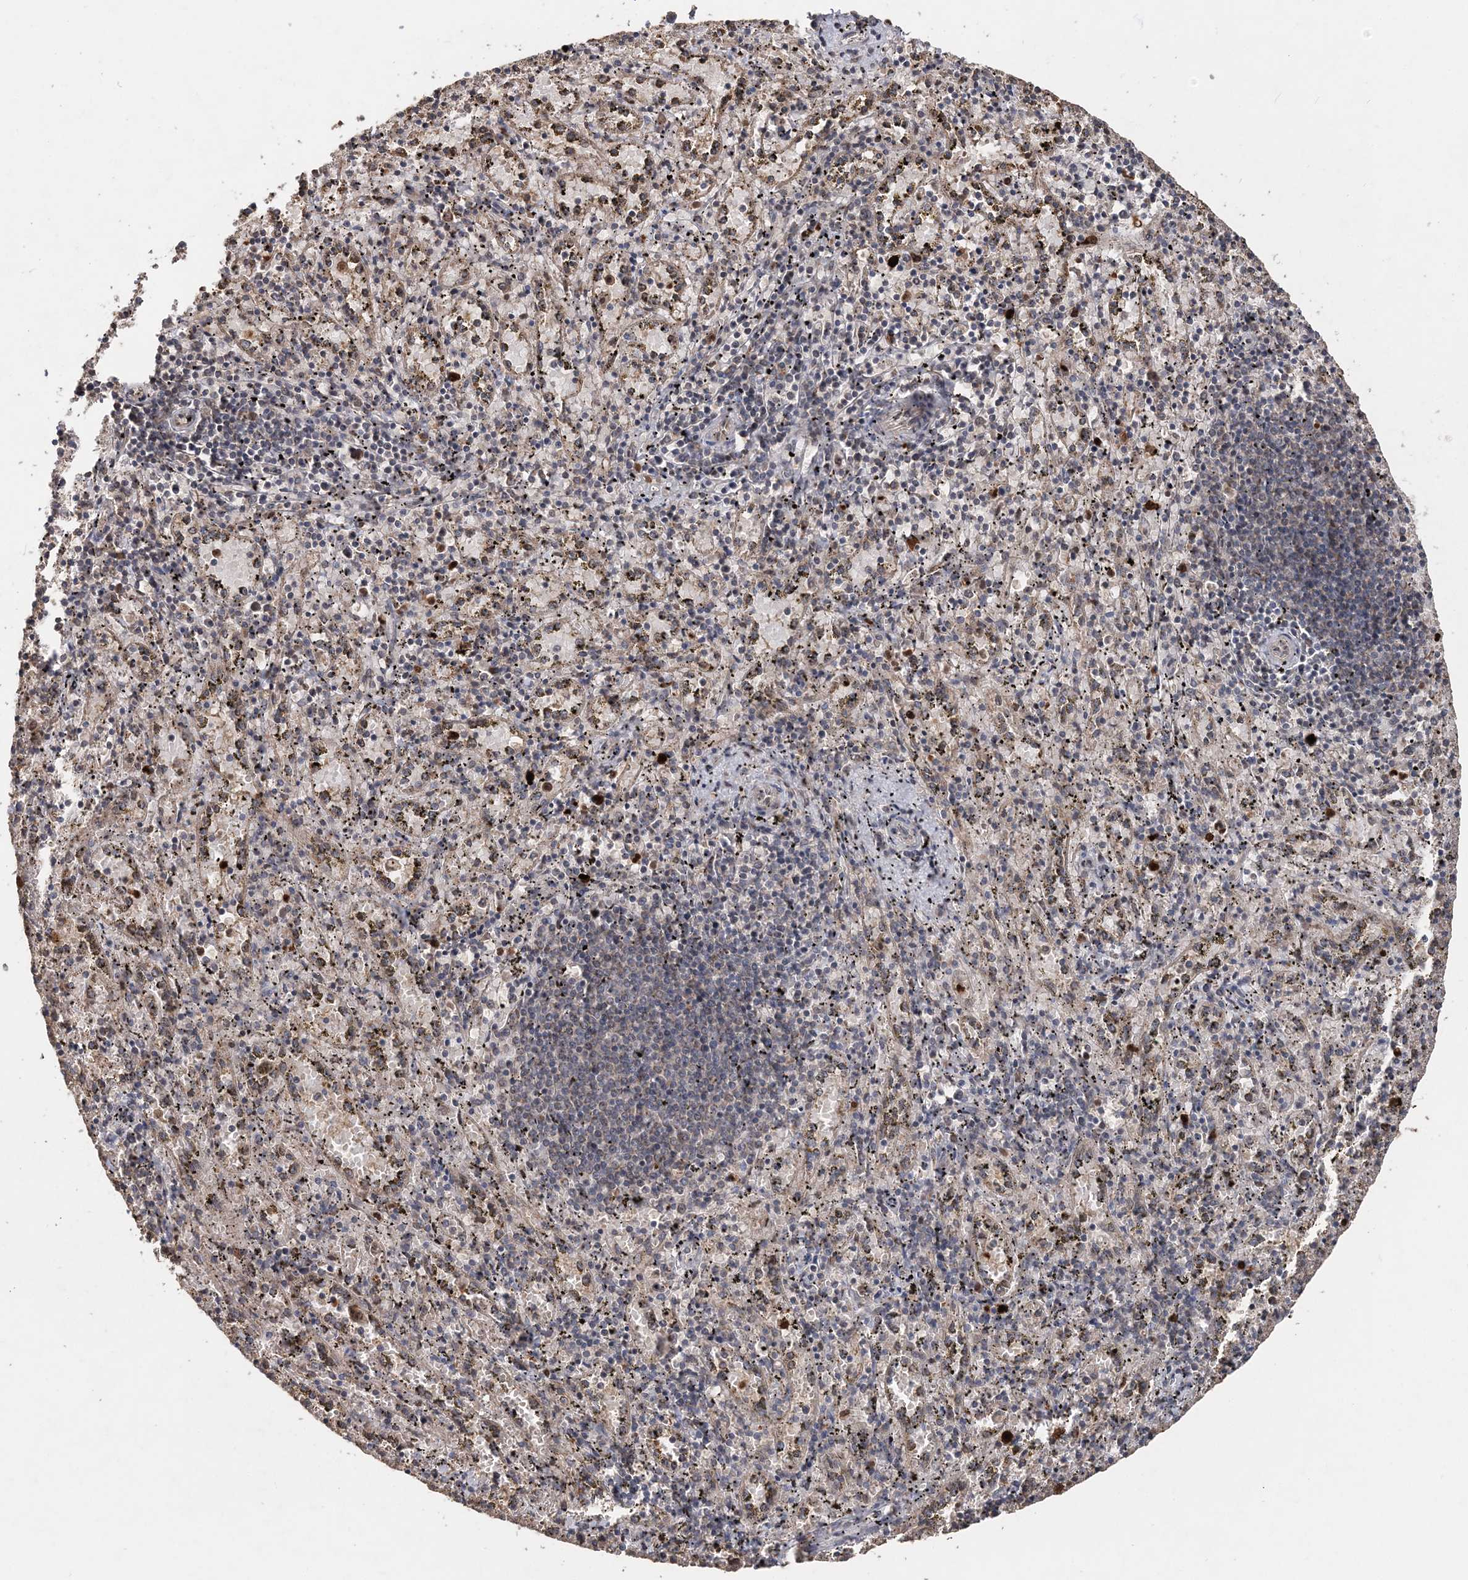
{"staining": {"intensity": "weak", "quantity": "<25%", "location": "cytoplasmic/membranous"}, "tissue": "spleen", "cell_type": "Cells in red pulp", "image_type": "normal", "snomed": [{"axis": "morphology", "description": "Normal tissue, NOS"}, {"axis": "topography", "description": "Spleen"}], "caption": "This is a micrograph of IHC staining of unremarkable spleen, which shows no expression in cells in red pulp.", "gene": "RAB14", "patient": {"sex": "male", "age": 11}}